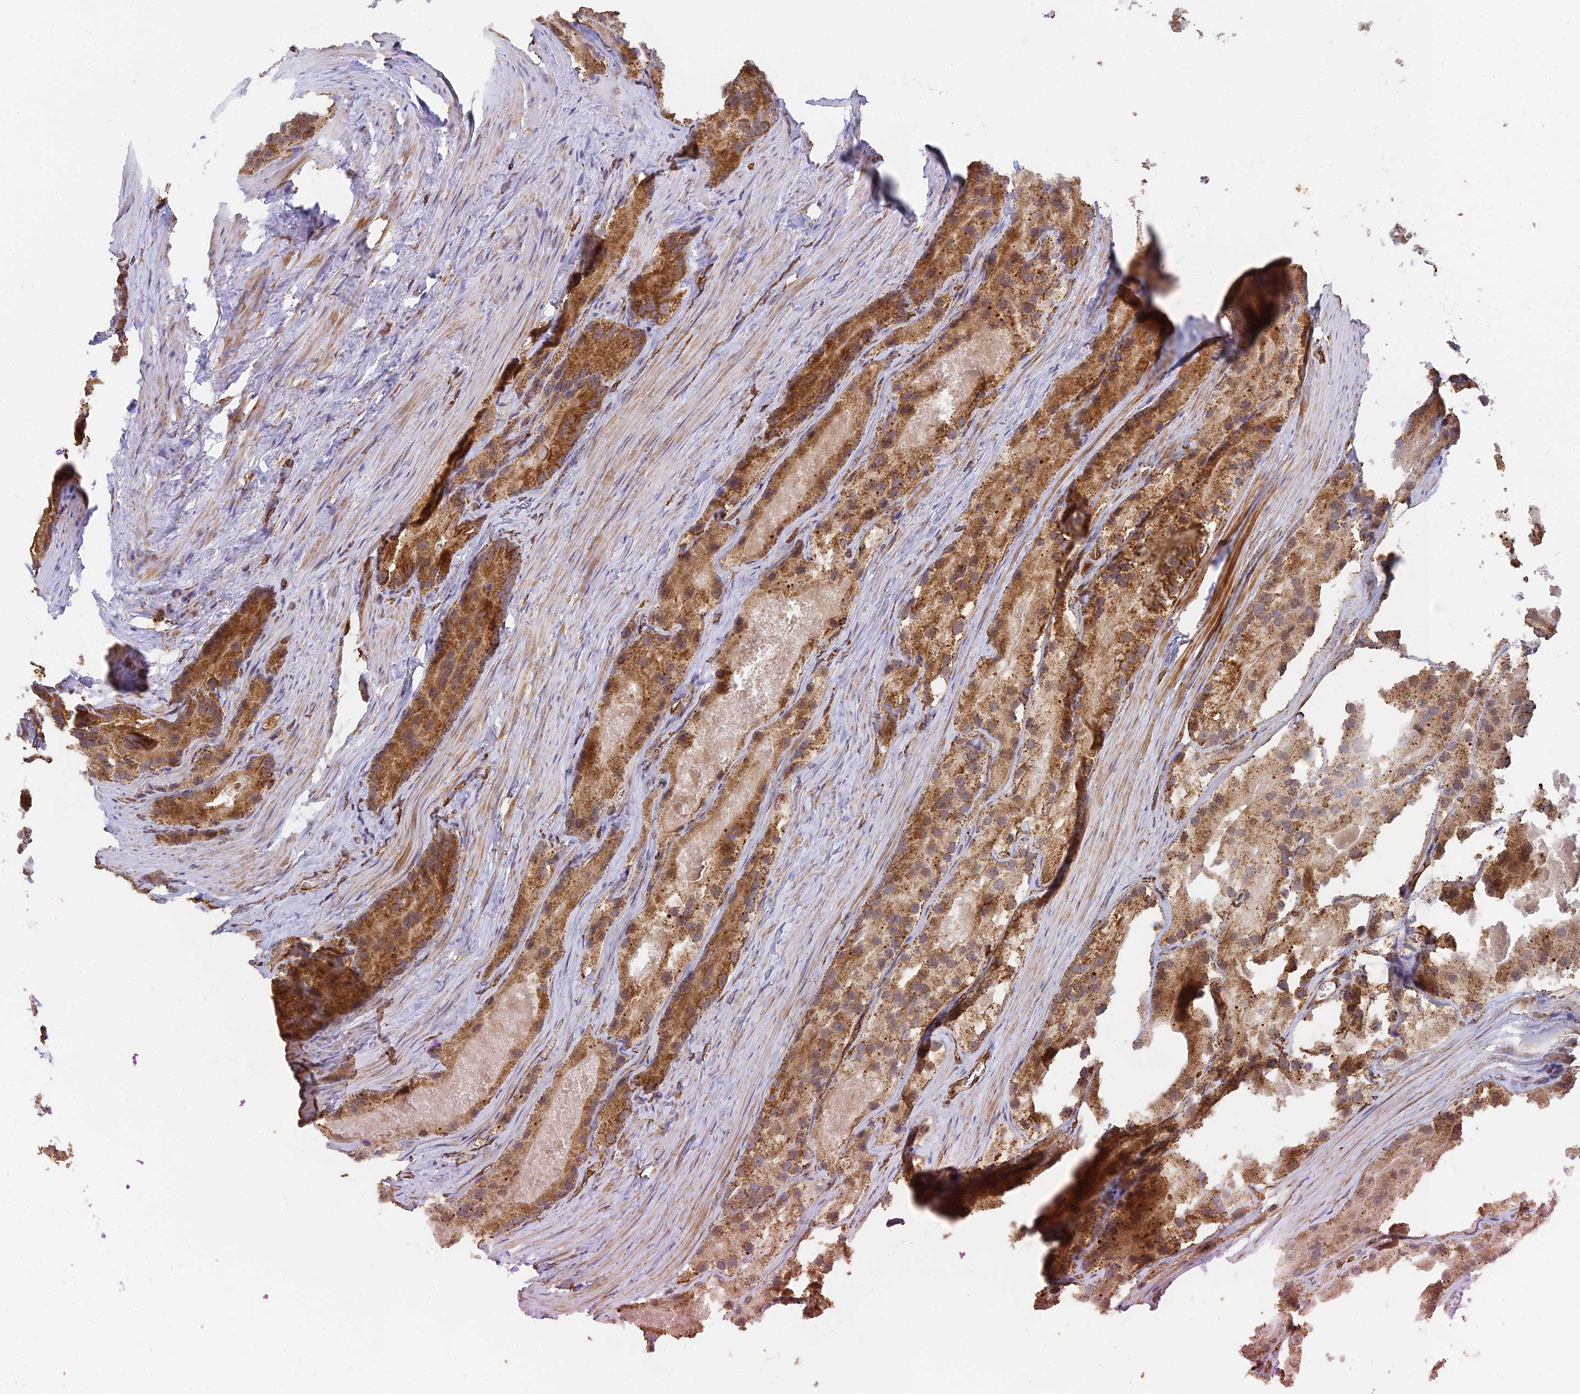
{"staining": {"intensity": "strong", "quantity": ">75%", "location": "cytoplasmic/membranous"}, "tissue": "prostate cancer", "cell_type": "Tumor cells", "image_type": "cancer", "snomed": [{"axis": "morphology", "description": "Adenocarcinoma, Low grade"}, {"axis": "topography", "description": "Prostate"}], "caption": "Brown immunohistochemical staining in prostate cancer demonstrates strong cytoplasmic/membranous positivity in approximately >75% of tumor cells.", "gene": "DSTYK", "patient": {"sex": "male", "age": 69}}